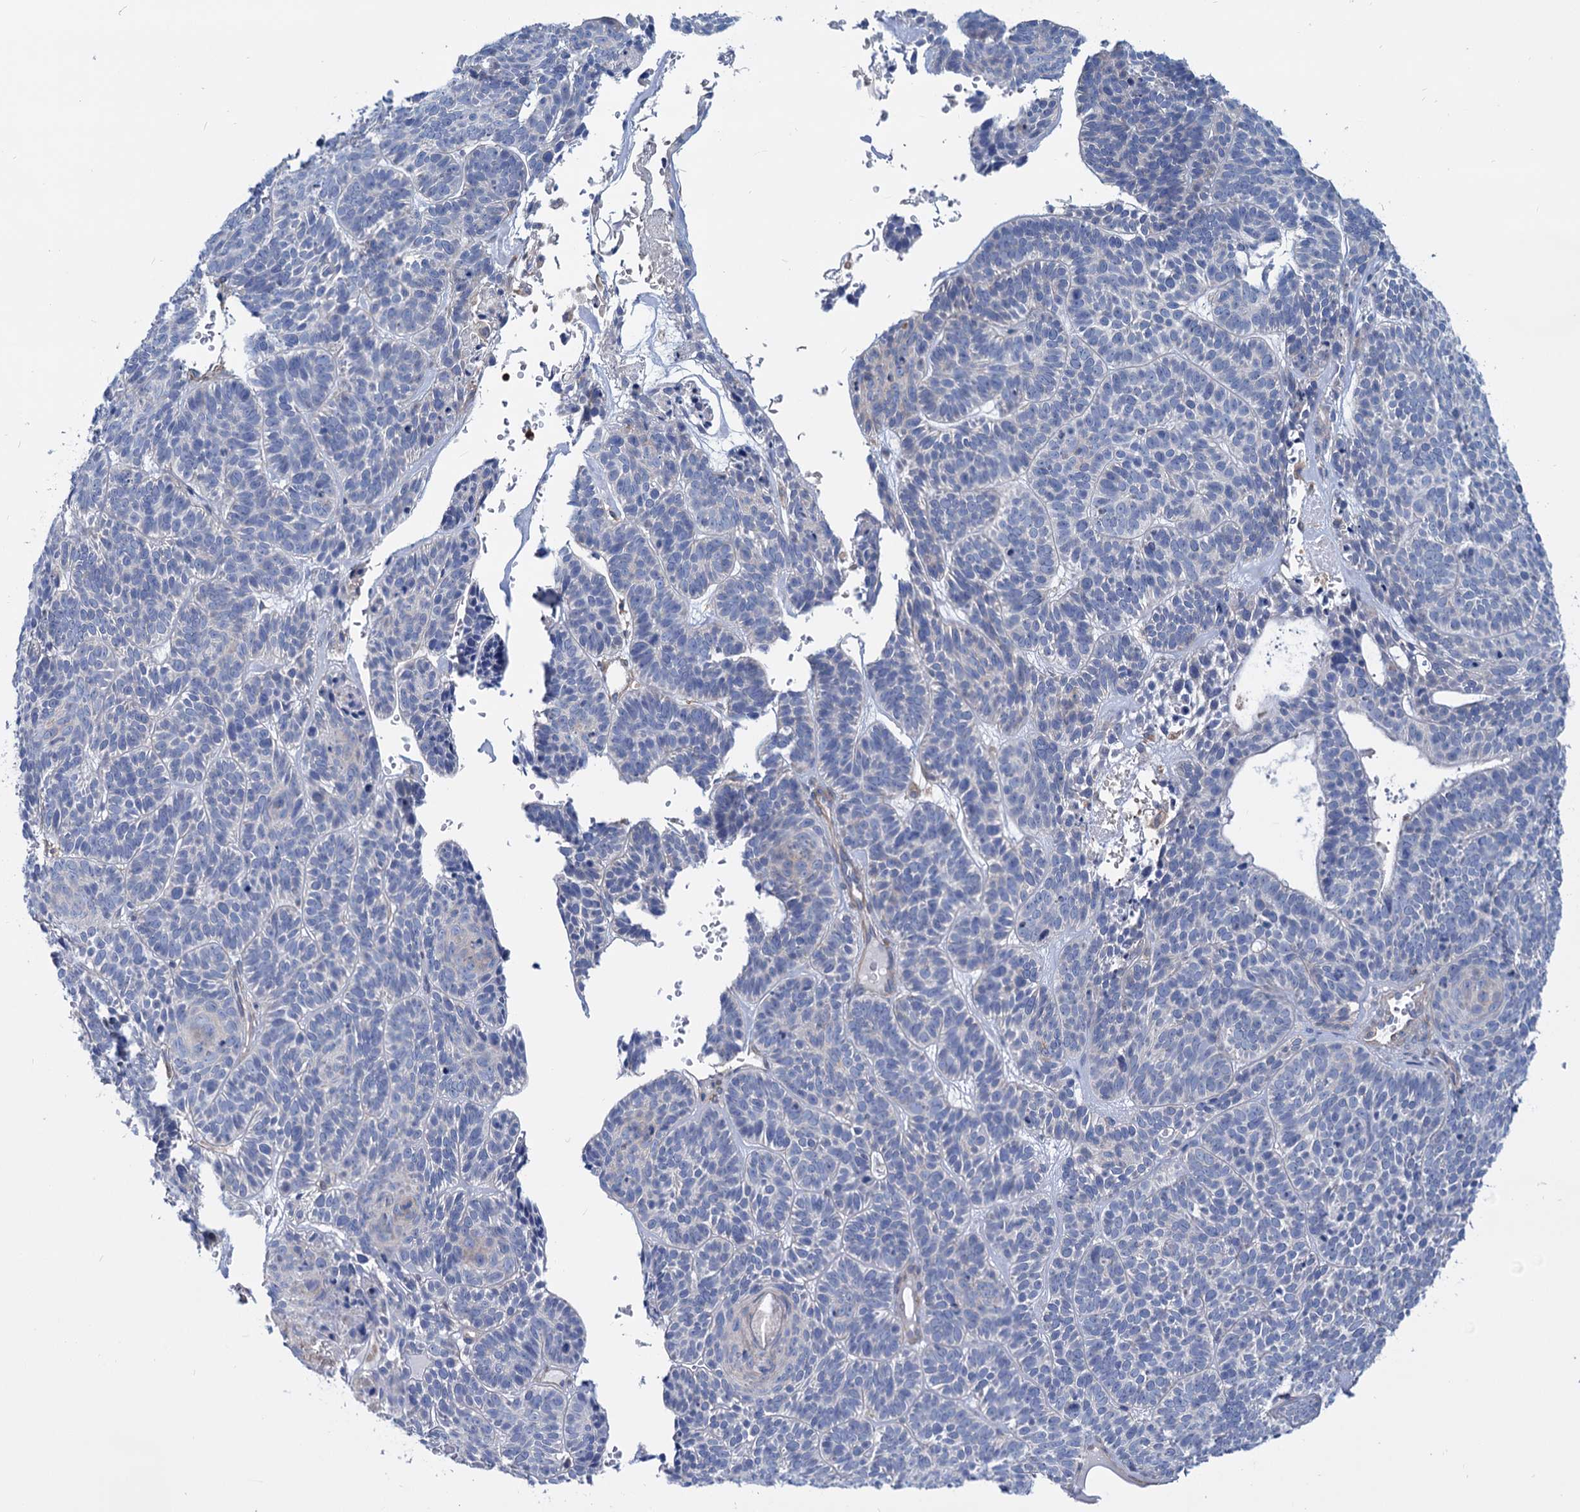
{"staining": {"intensity": "negative", "quantity": "none", "location": "none"}, "tissue": "skin cancer", "cell_type": "Tumor cells", "image_type": "cancer", "snomed": [{"axis": "morphology", "description": "Basal cell carcinoma"}, {"axis": "topography", "description": "Skin"}], "caption": "A high-resolution photomicrograph shows IHC staining of skin cancer, which displays no significant positivity in tumor cells.", "gene": "LRCH4", "patient": {"sex": "male", "age": 85}}